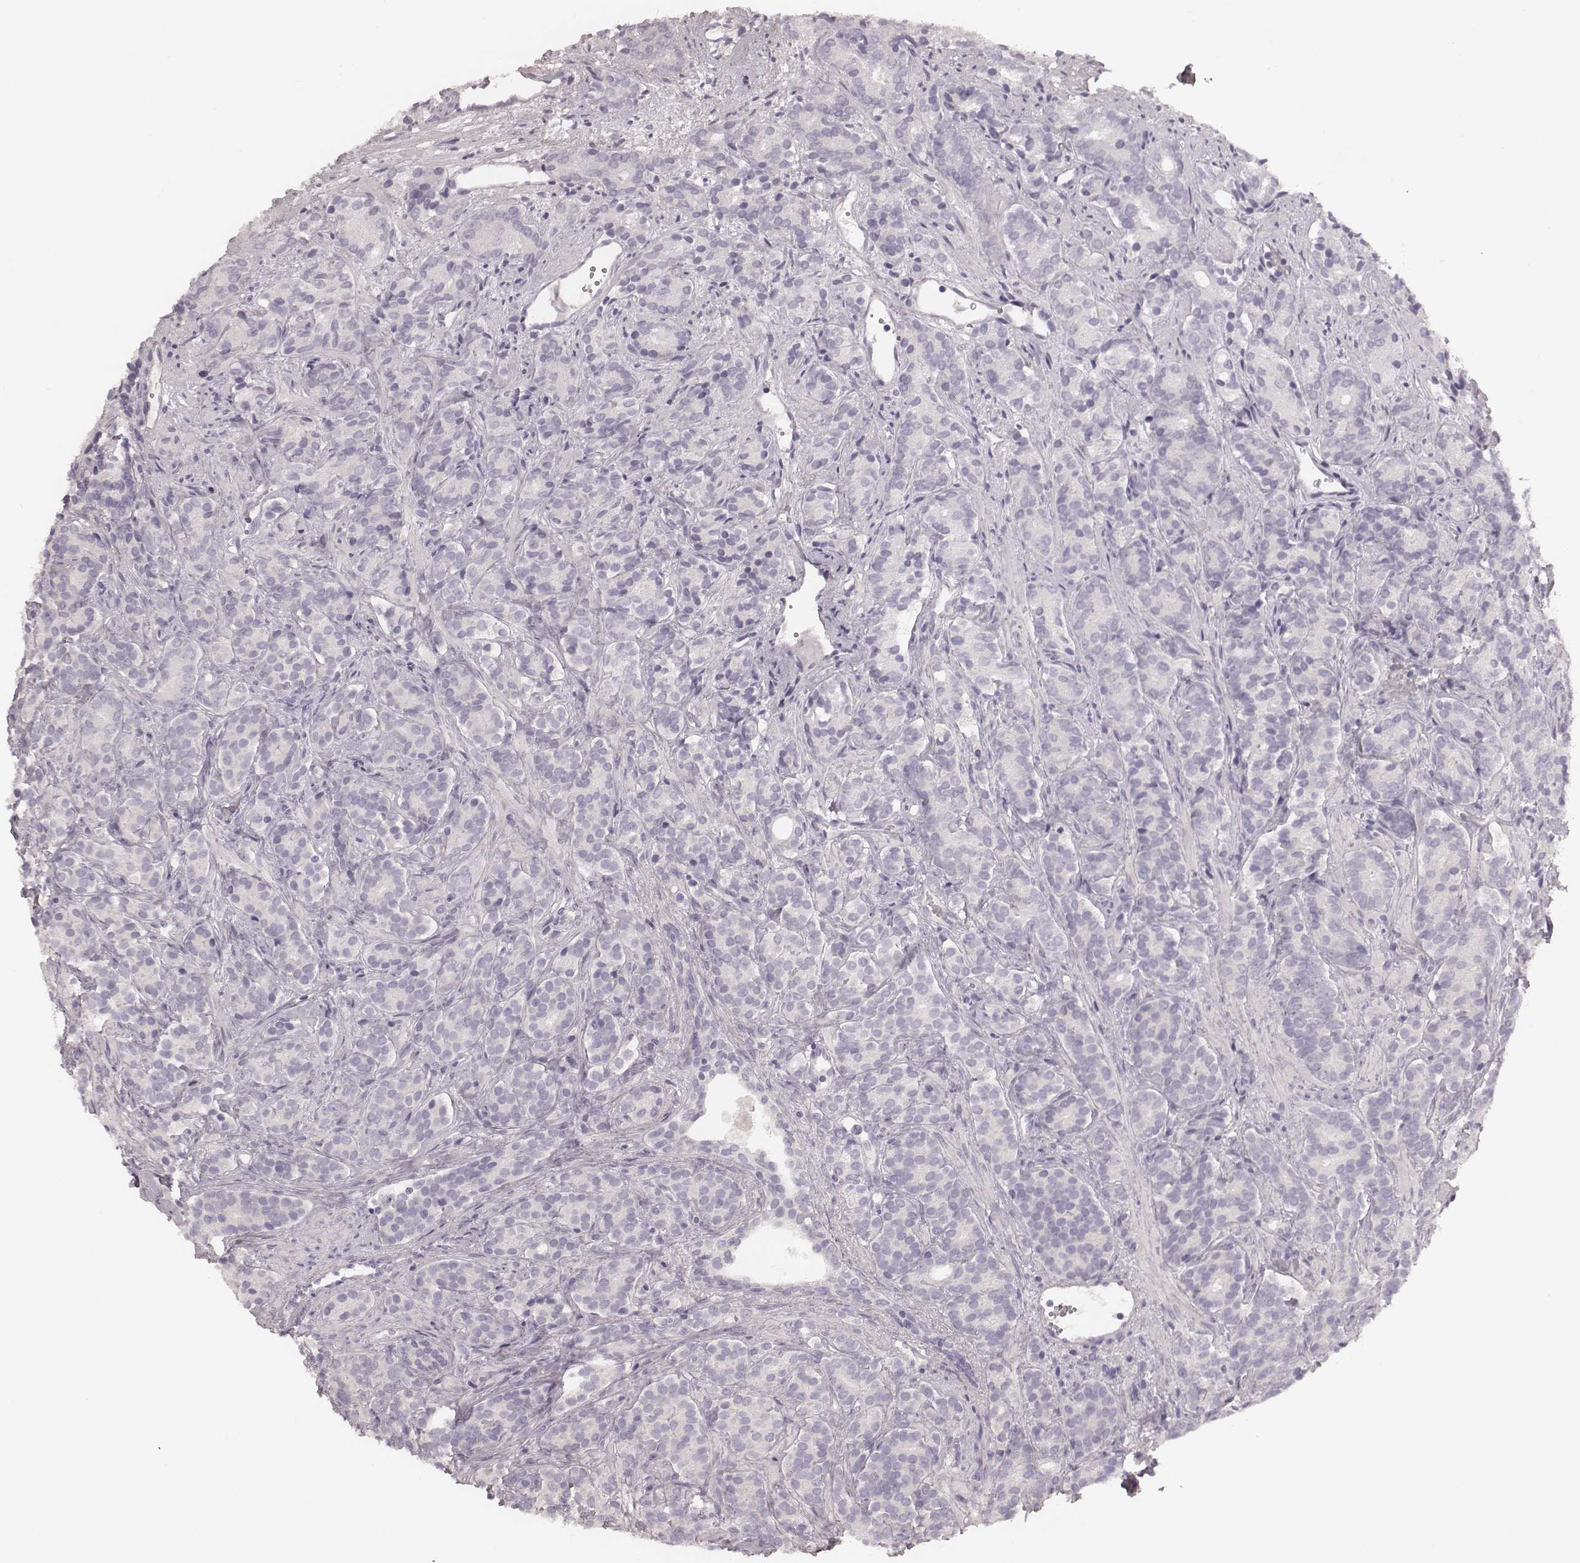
{"staining": {"intensity": "negative", "quantity": "none", "location": "none"}, "tissue": "prostate cancer", "cell_type": "Tumor cells", "image_type": "cancer", "snomed": [{"axis": "morphology", "description": "Adenocarcinoma, High grade"}, {"axis": "topography", "description": "Prostate"}], "caption": "Immunohistochemical staining of prostate cancer reveals no significant expression in tumor cells.", "gene": "ZP4", "patient": {"sex": "male", "age": 84}}